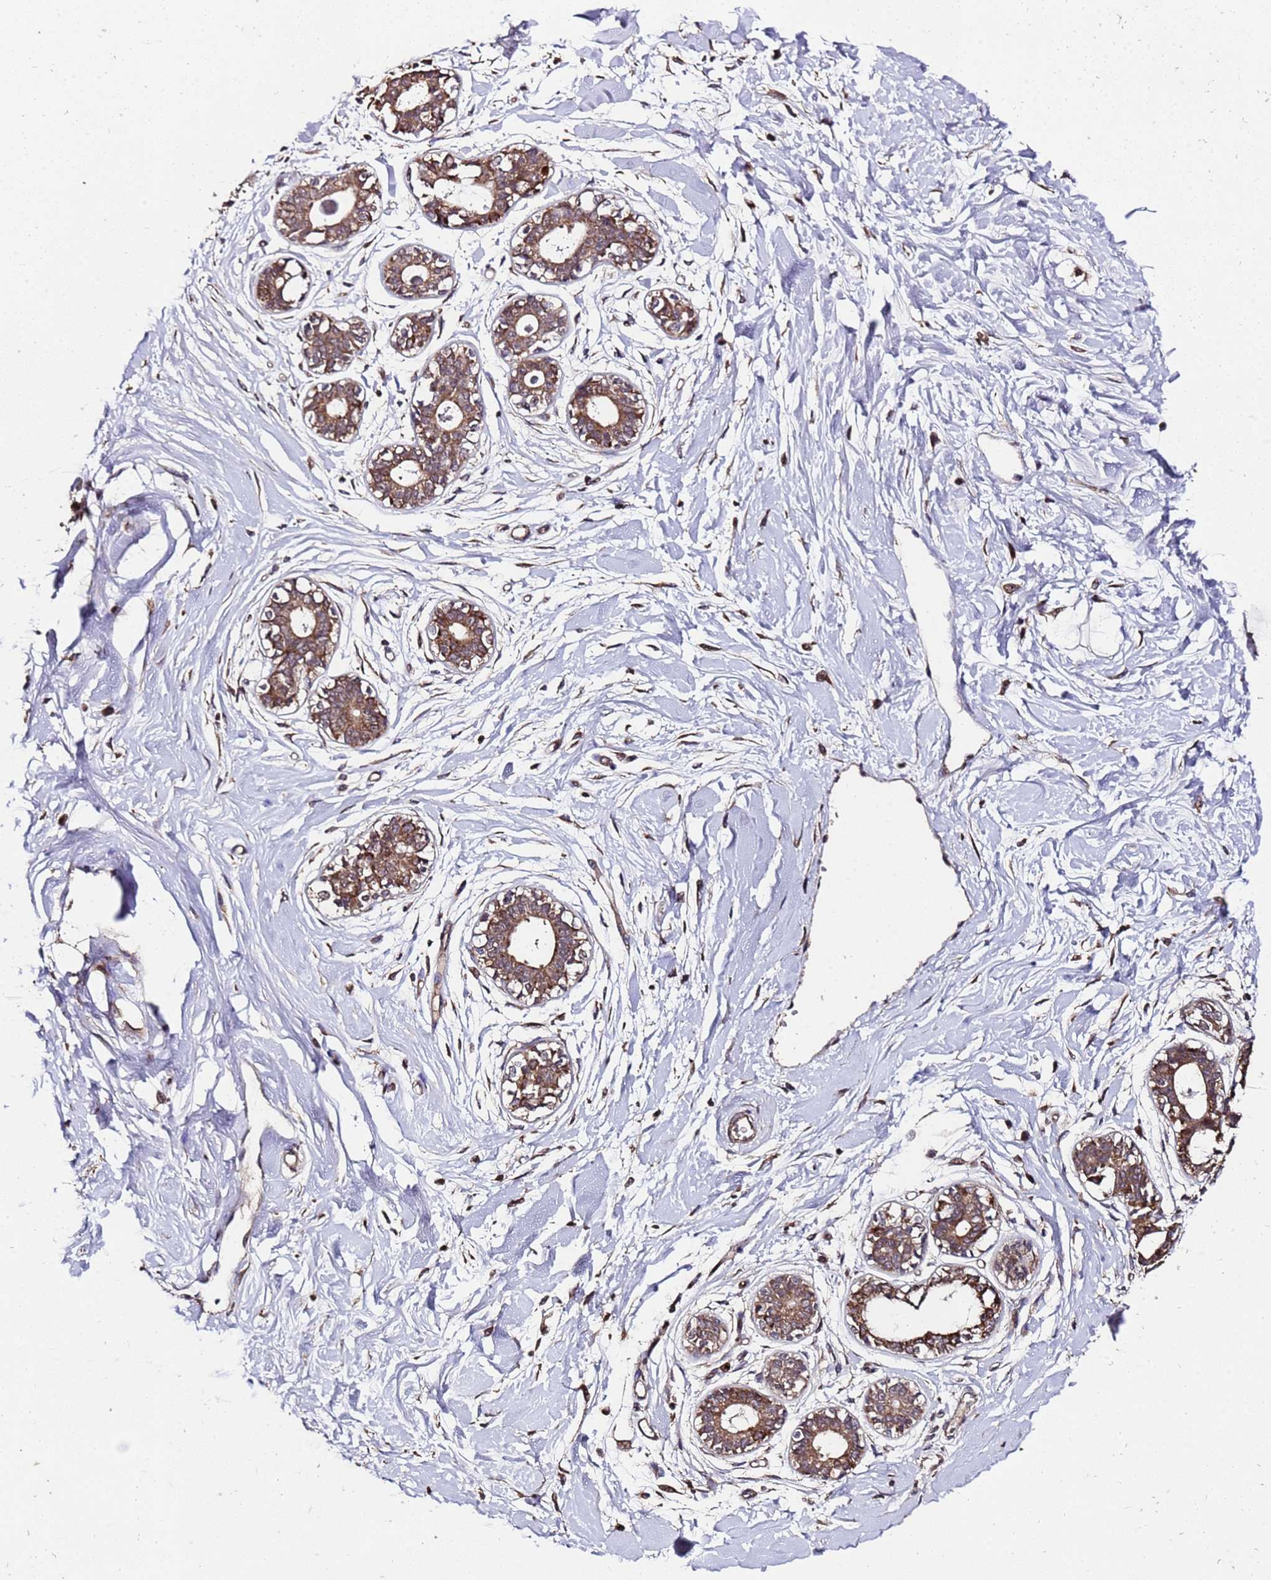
{"staining": {"intensity": "moderate", "quantity": ">75%", "location": "cytoplasmic/membranous"}, "tissue": "breast", "cell_type": "Adipocytes", "image_type": "normal", "snomed": [{"axis": "morphology", "description": "Normal tissue, NOS"}, {"axis": "topography", "description": "Breast"}], "caption": "The histopathology image reveals a brown stain indicating the presence of a protein in the cytoplasmic/membranous of adipocytes in breast. The protein is stained brown, and the nuclei are stained in blue (DAB (3,3'-diaminobenzidine) IHC with brightfield microscopy, high magnification).", "gene": "PRODH", "patient": {"sex": "female", "age": 45}}